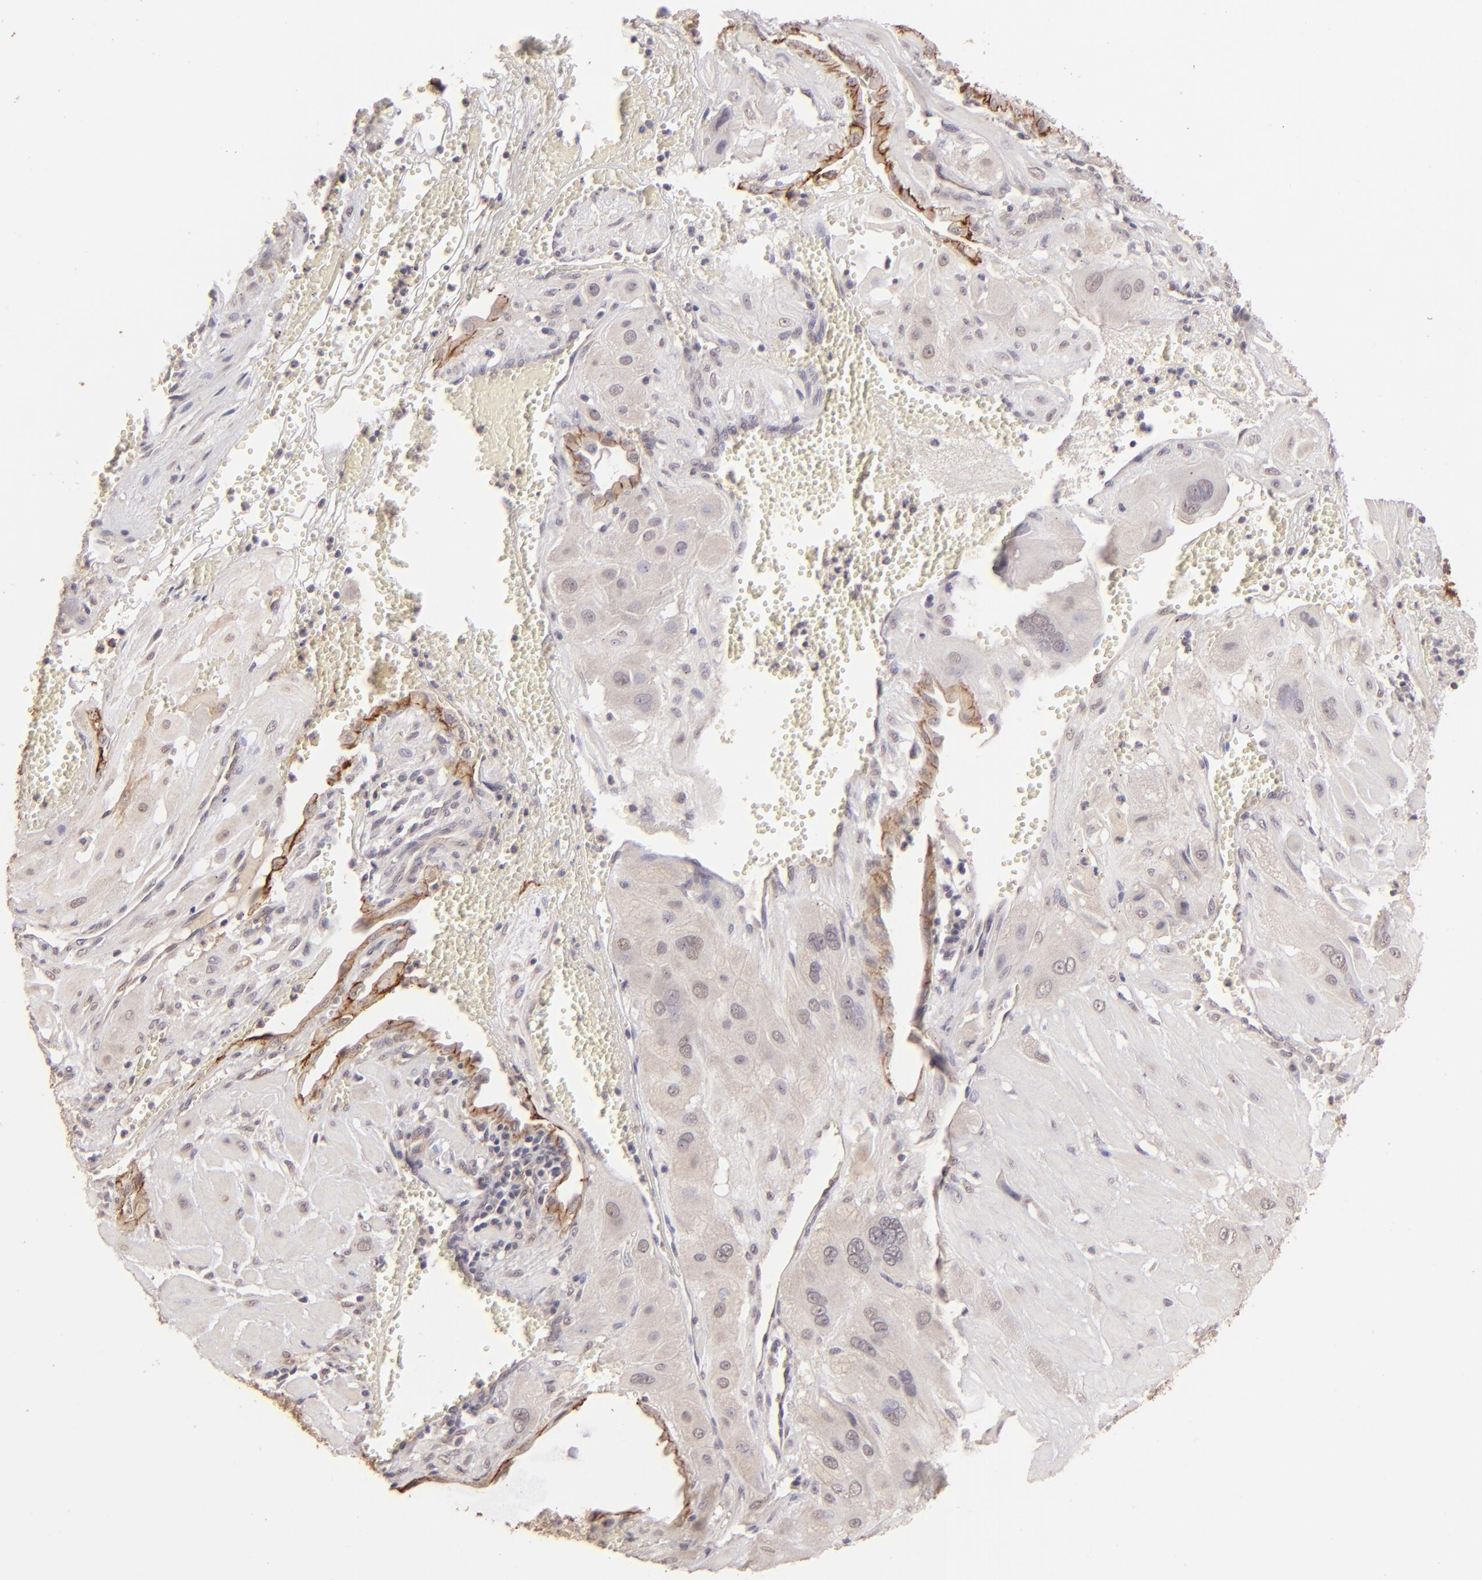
{"staining": {"intensity": "weak", "quantity": ">75%", "location": "cytoplasmic/membranous"}, "tissue": "cervical cancer", "cell_type": "Tumor cells", "image_type": "cancer", "snomed": [{"axis": "morphology", "description": "Squamous cell carcinoma, NOS"}, {"axis": "topography", "description": "Cervix"}], "caption": "Weak cytoplasmic/membranous positivity is appreciated in about >75% of tumor cells in cervical cancer (squamous cell carcinoma).", "gene": "CLDN1", "patient": {"sex": "female", "age": 34}}